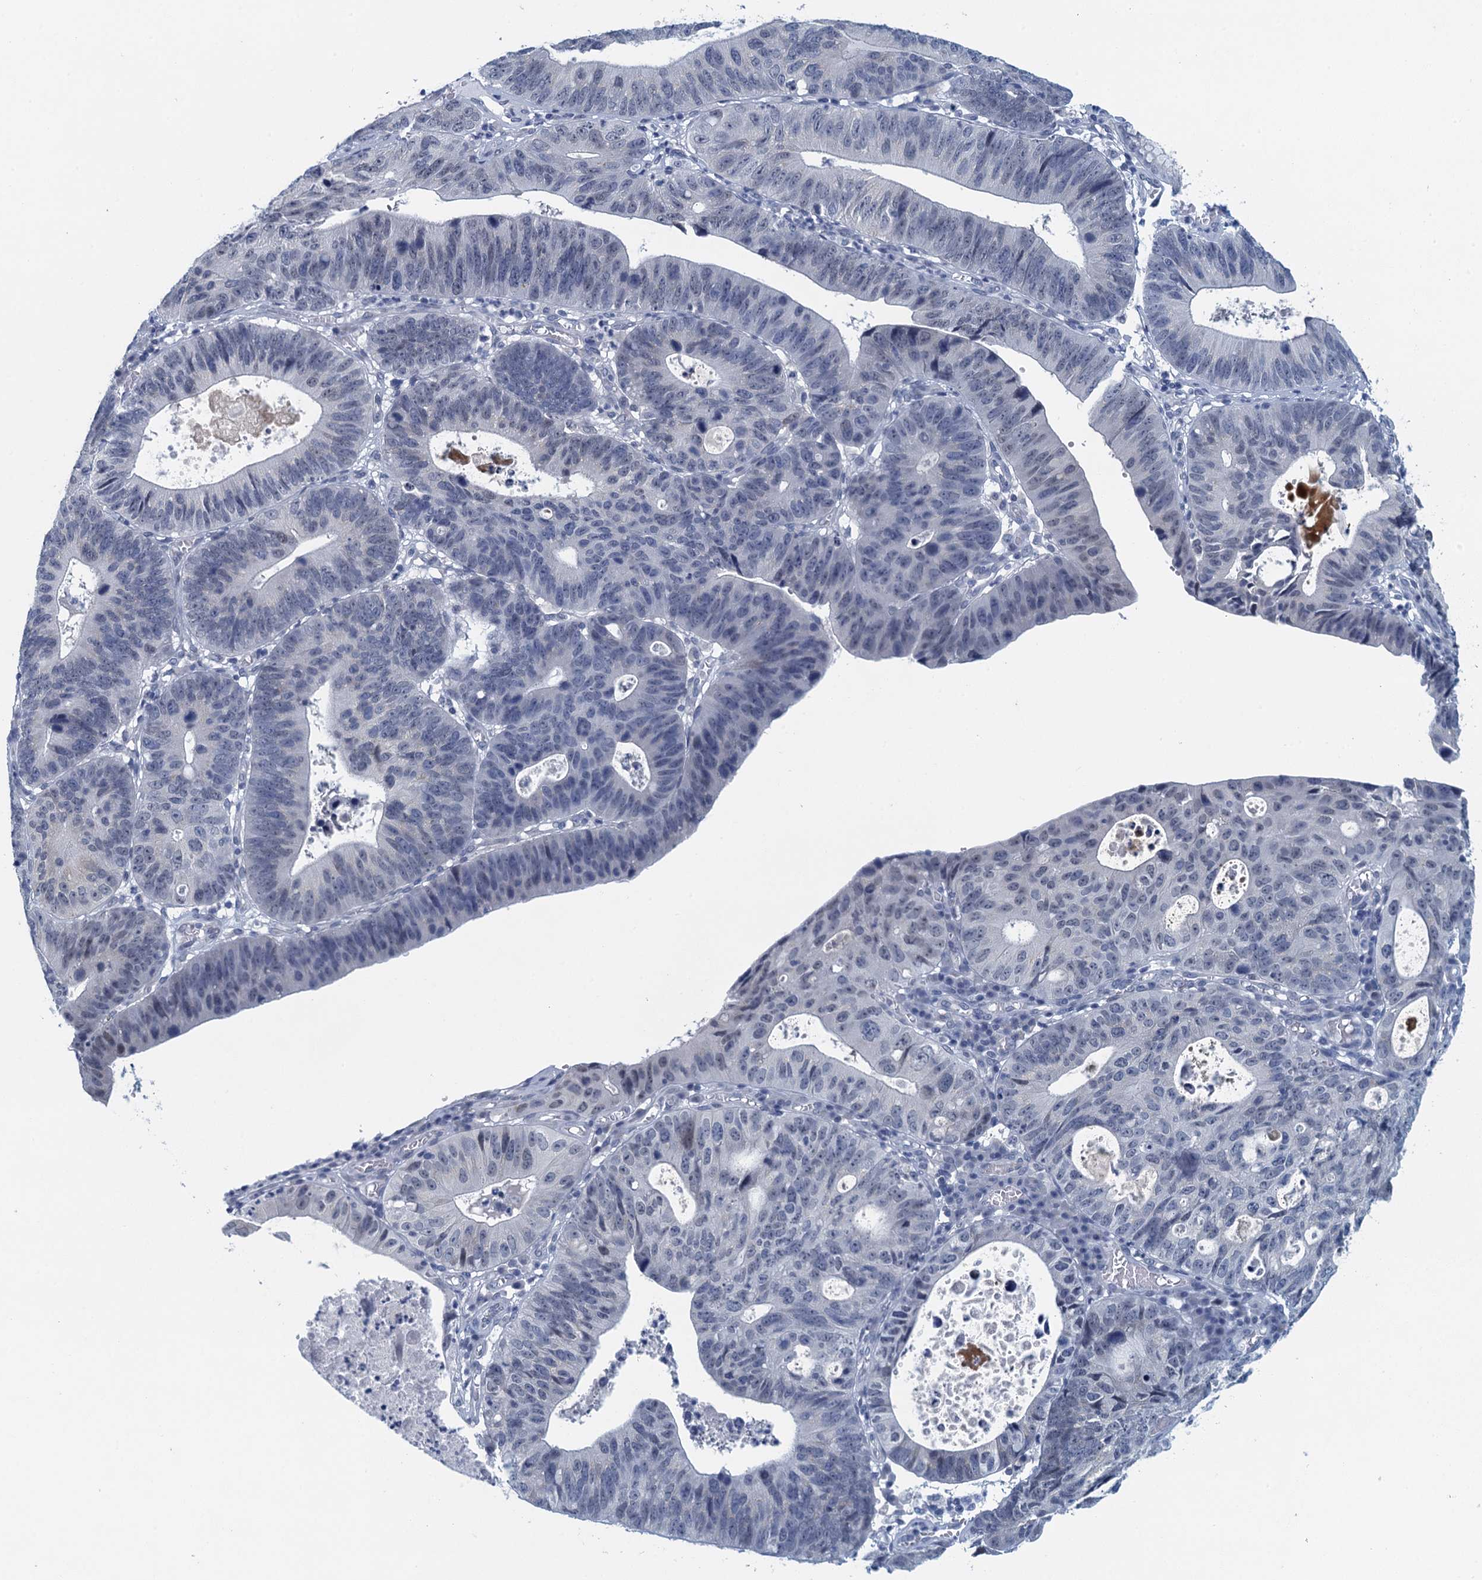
{"staining": {"intensity": "negative", "quantity": "none", "location": "none"}, "tissue": "stomach cancer", "cell_type": "Tumor cells", "image_type": "cancer", "snomed": [{"axis": "morphology", "description": "Adenocarcinoma, NOS"}, {"axis": "topography", "description": "Stomach"}], "caption": "Tumor cells show no significant expression in stomach adenocarcinoma.", "gene": "ENSG00000131152", "patient": {"sex": "male", "age": 59}}